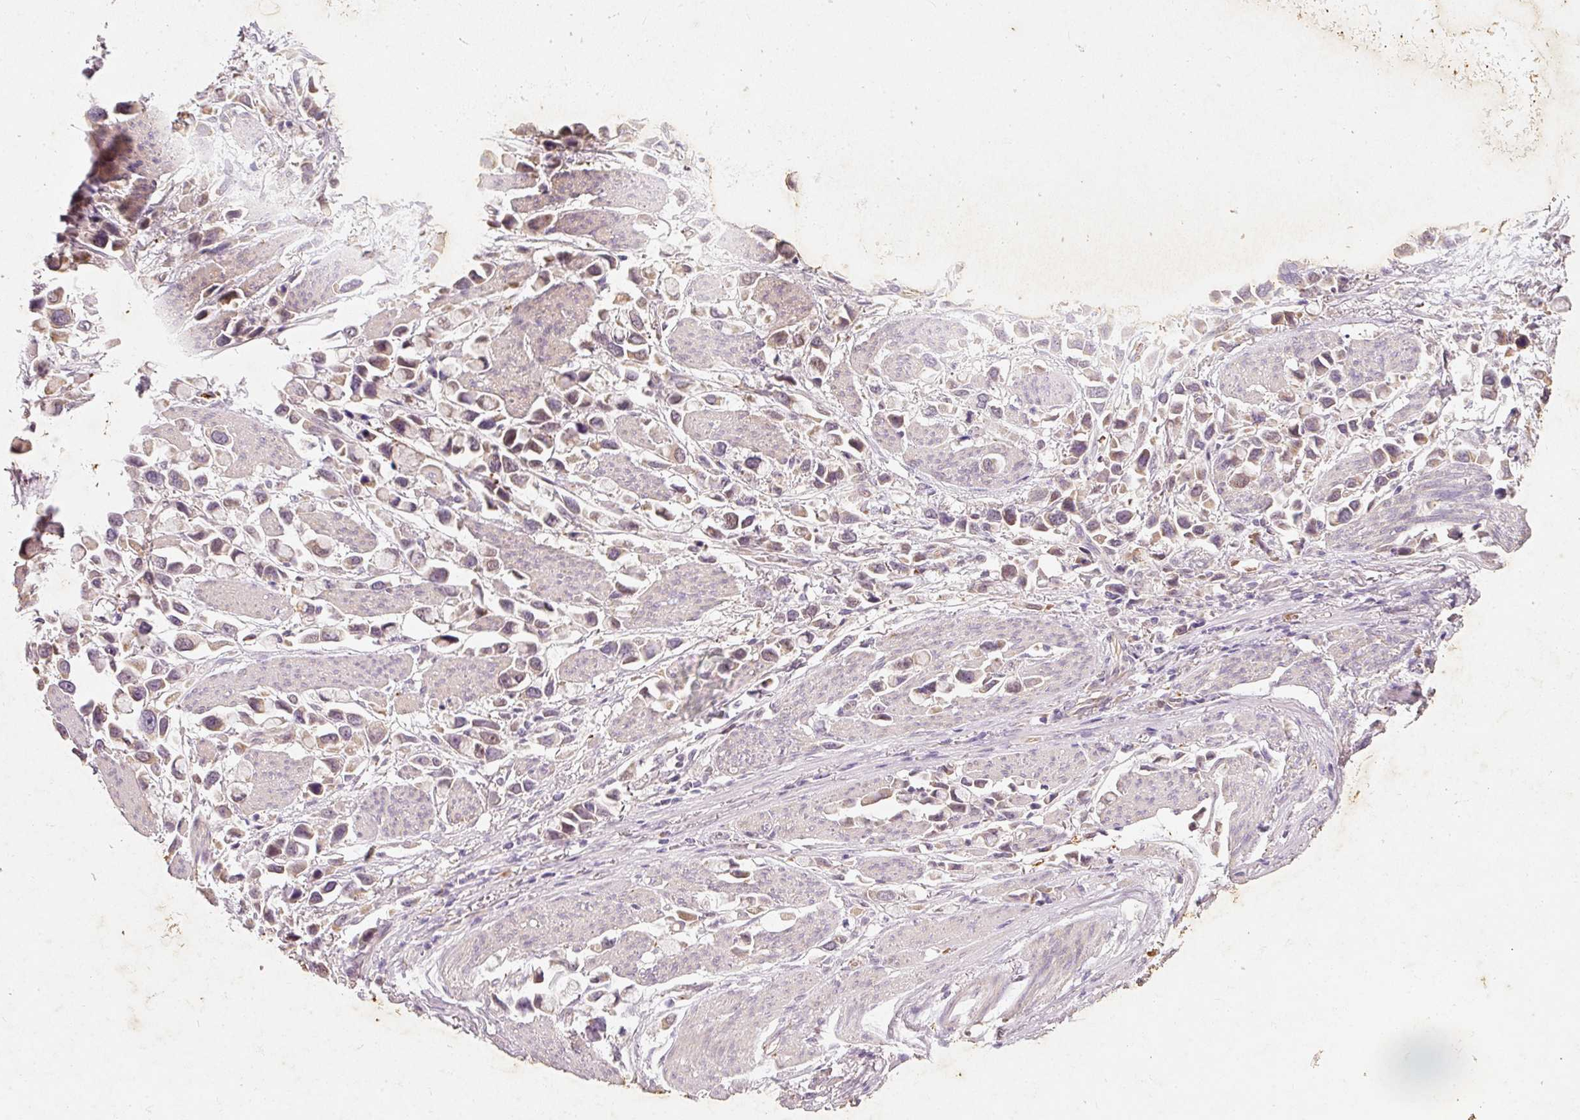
{"staining": {"intensity": "weak", "quantity": ">75%", "location": "cytoplasmic/membranous"}, "tissue": "stomach cancer", "cell_type": "Tumor cells", "image_type": "cancer", "snomed": [{"axis": "morphology", "description": "Adenocarcinoma, NOS"}, {"axis": "topography", "description": "Stomach"}], "caption": "Immunohistochemistry of stomach adenocarcinoma exhibits low levels of weak cytoplasmic/membranous staining in about >75% of tumor cells. The protein is stained brown, and the nuclei are stained in blue (DAB (3,3'-diaminobenzidine) IHC with brightfield microscopy, high magnification).", "gene": "RGL2", "patient": {"sex": "female", "age": 81}}